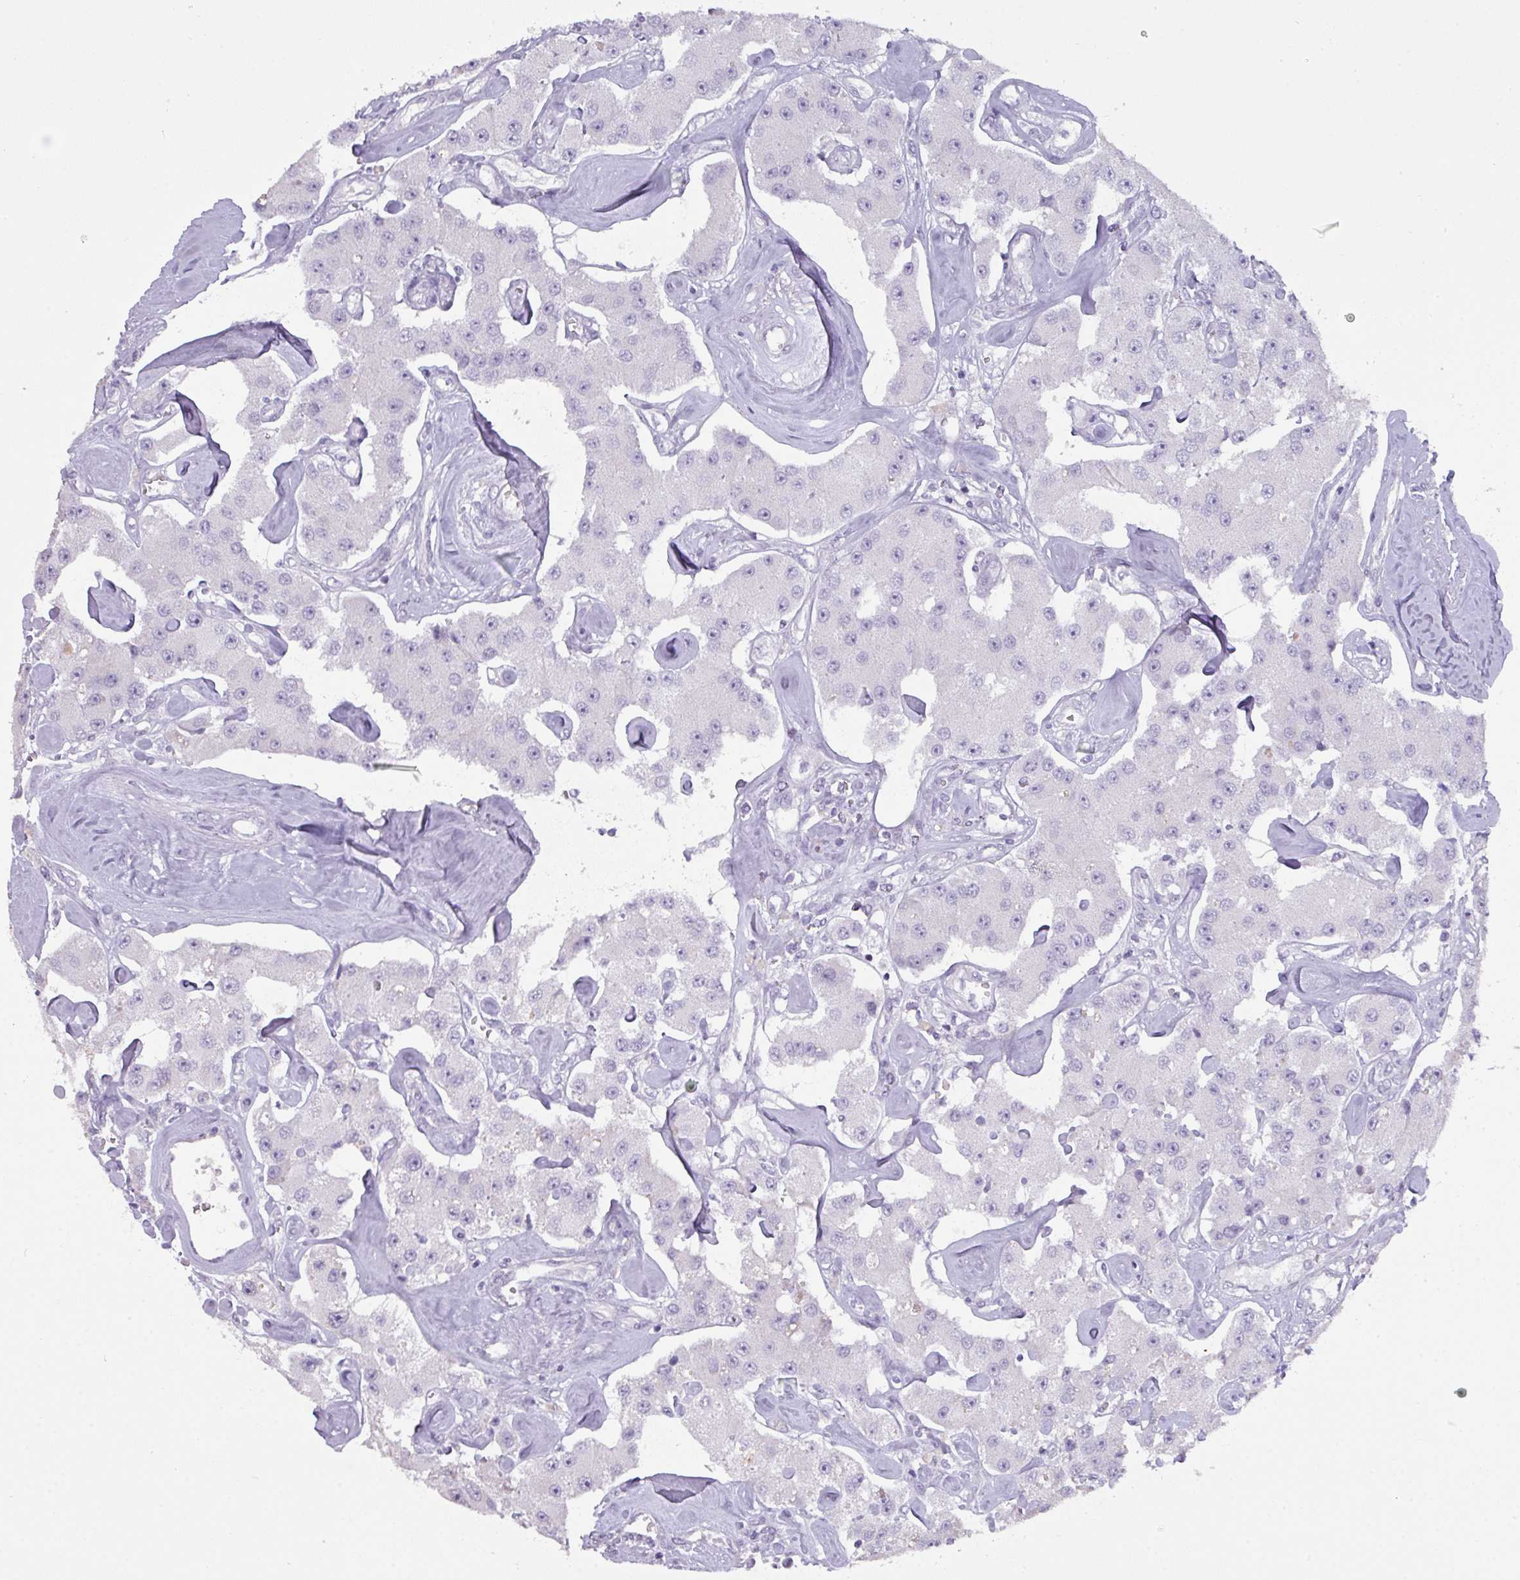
{"staining": {"intensity": "negative", "quantity": "none", "location": "none"}, "tissue": "carcinoid", "cell_type": "Tumor cells", "image_type": "cancer", "snomed": [{"axis": "morphology", "description": "Carcinoid, malignant, NOS"}, {"axis": "topography", "description": "Pancreas"}], "caption": "An IHC photomicrograph of carcinoid is shown. There is no staining in tumor cells of carcinoid. The staining is performed using DAB (3,3'-diaminobenzidine) brown chromogen with nuclei counter-stained in using hematoxylin.", "gene": "ANKRD13B", "patient": {"sex": "male", "age": 41}}